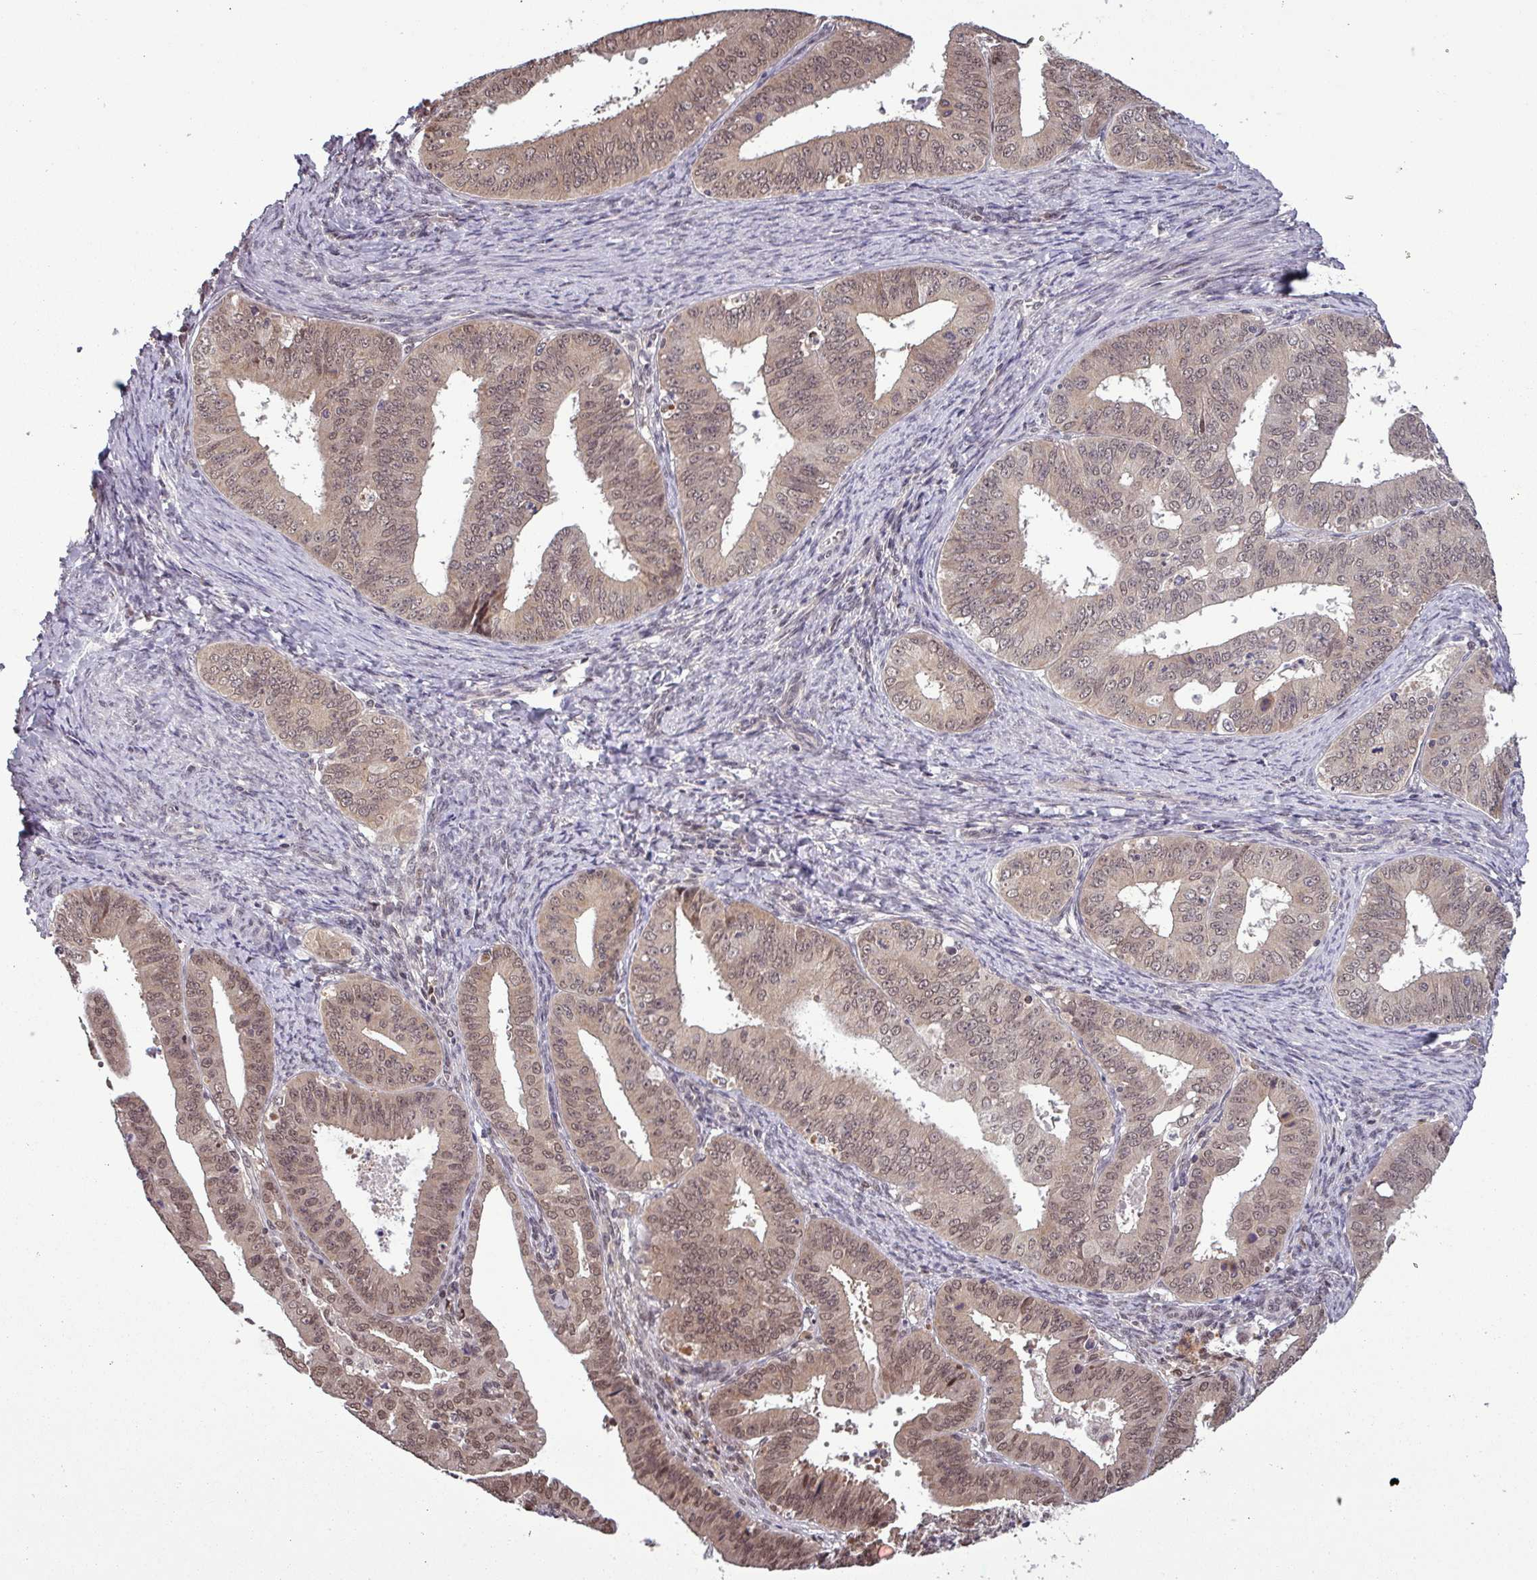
{"staining": {"intensity": "moderate", "quantity": ">75%", "location": "cytoplasmic/membranous,nuclear"}, "tissue": "endometrial cancer", "cell_type": "Tumor cells", "image_type": "cancer", "snomed": [{"axis": "morphology", "description": "Adenocarcinoma, NOS"}, {"axis": "topography", "description": "Endometrium"}], "caption": "Immunohistochemical staining of endometrial cancer (adenocarcinoma) exhibits moderate cytoplasmic/membranous and nuclear protein expression in approximately >75% of tumor cells.", "gene": "NOB1", "patient": {"sex": "female", "age": 73}}